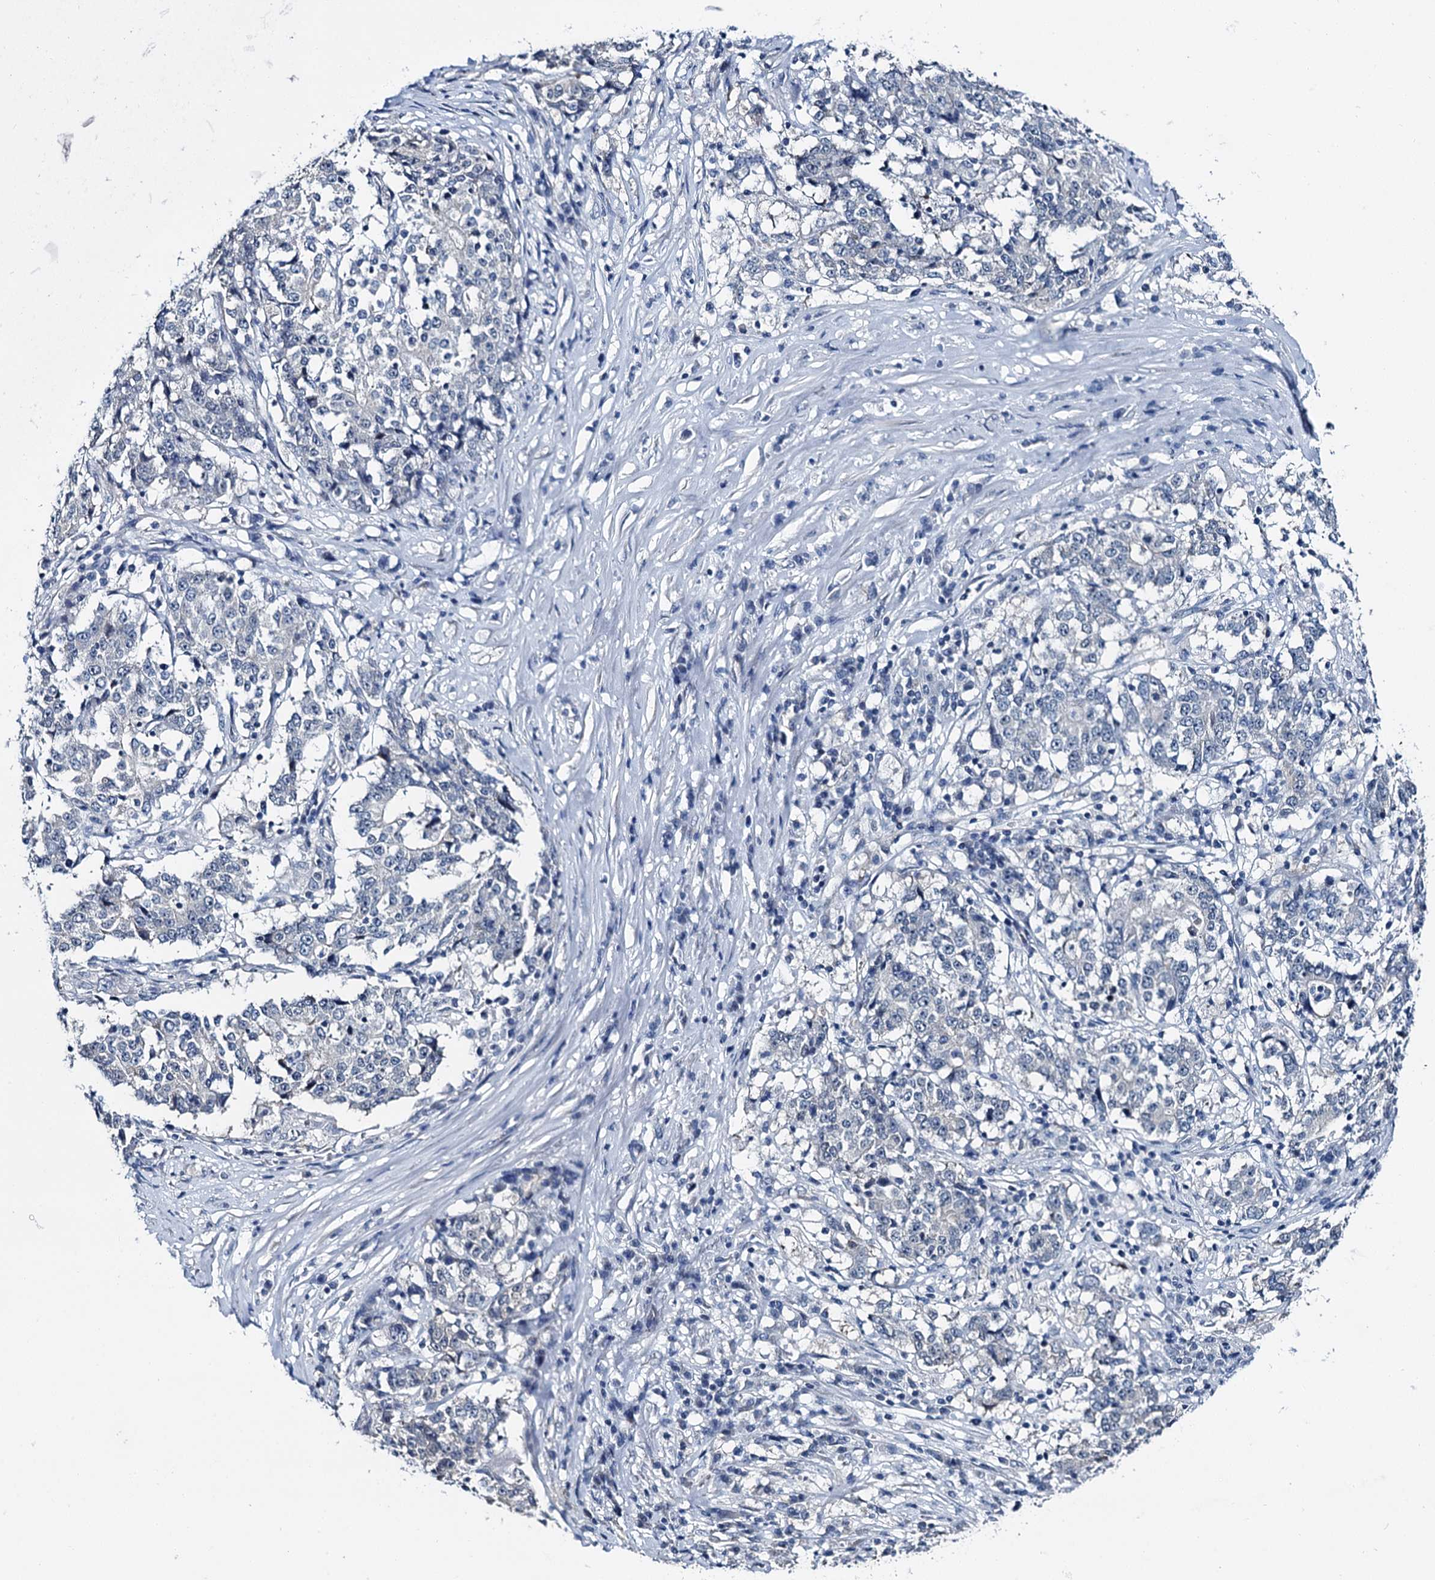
{"staining": {"intensity": "negative", "quantity": "none", "location": "none"}, "tissue": "stomach cancer", "cell_type": "Tumor cells", "image_type": "cancer", "snomed": [{"axis": "morphology", "description": "Adenocarcinoma, NOS"}, {"axis": "topography", "description": "Stomach"}], "caption": "Protein analysis of stomach adenocarcinoma exhibits no significant positivity in tumor cells.", "gene": "MIOX", "patient": {"sex": "male", "age": 59}}